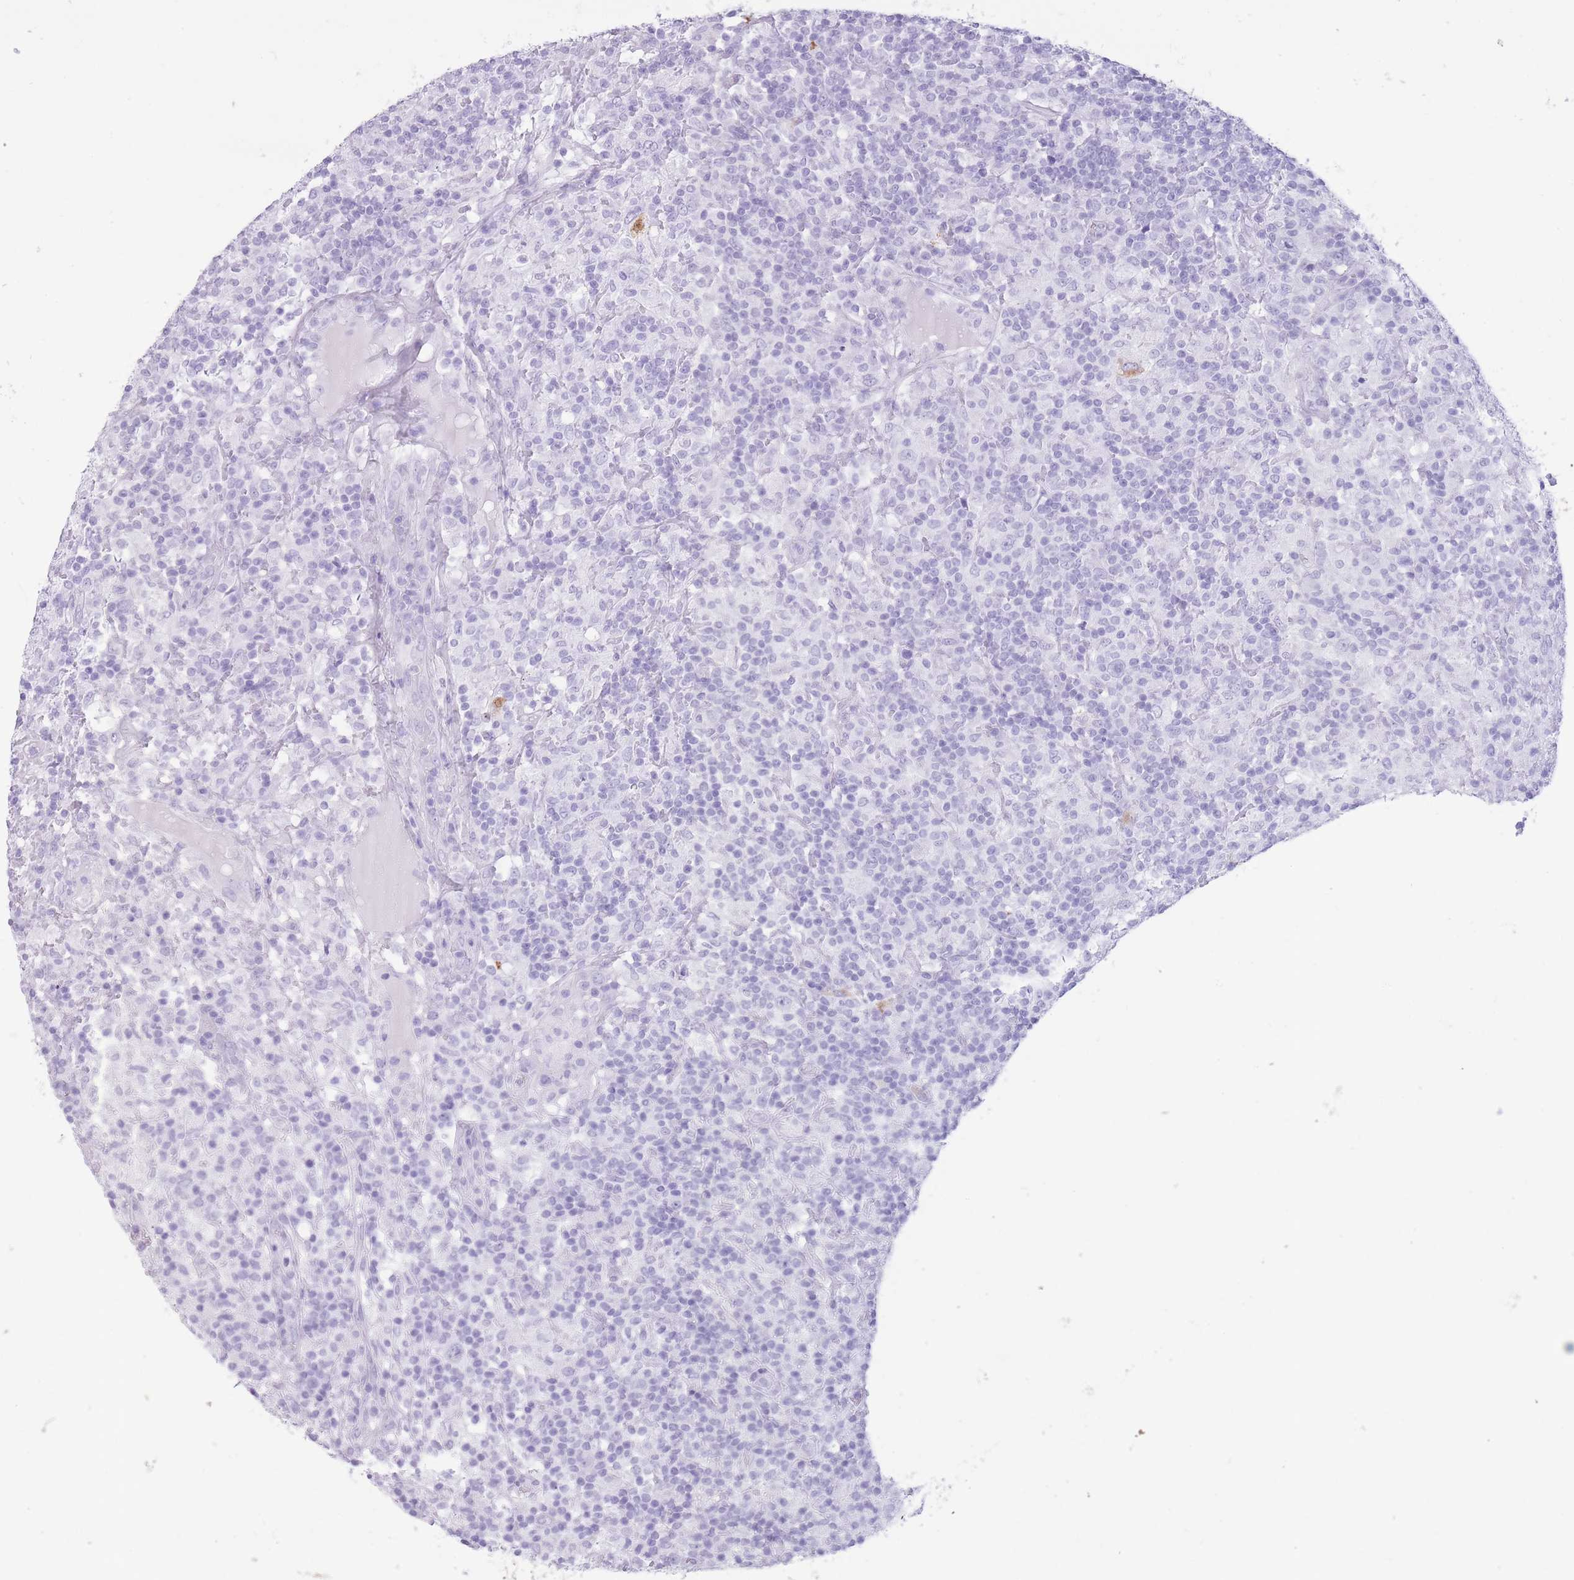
{"staining": {"intensity": "negative", "quantity": "none", "location": "none"}, "tissue": "lymphoma", "cell_type": "Tumor cells", "image_type": "cancer", "snomed": [{"axis": "morphology", "description": "Hodgkin's disease, NOS"}, {"axis": "topography", "description": "Lymph node"}], "caption": "Image shows no protein positivity in tumor cells of lymphoma tissue.", "gene": "OR4F21", "patient": {"sex": "male", "age": 70}}